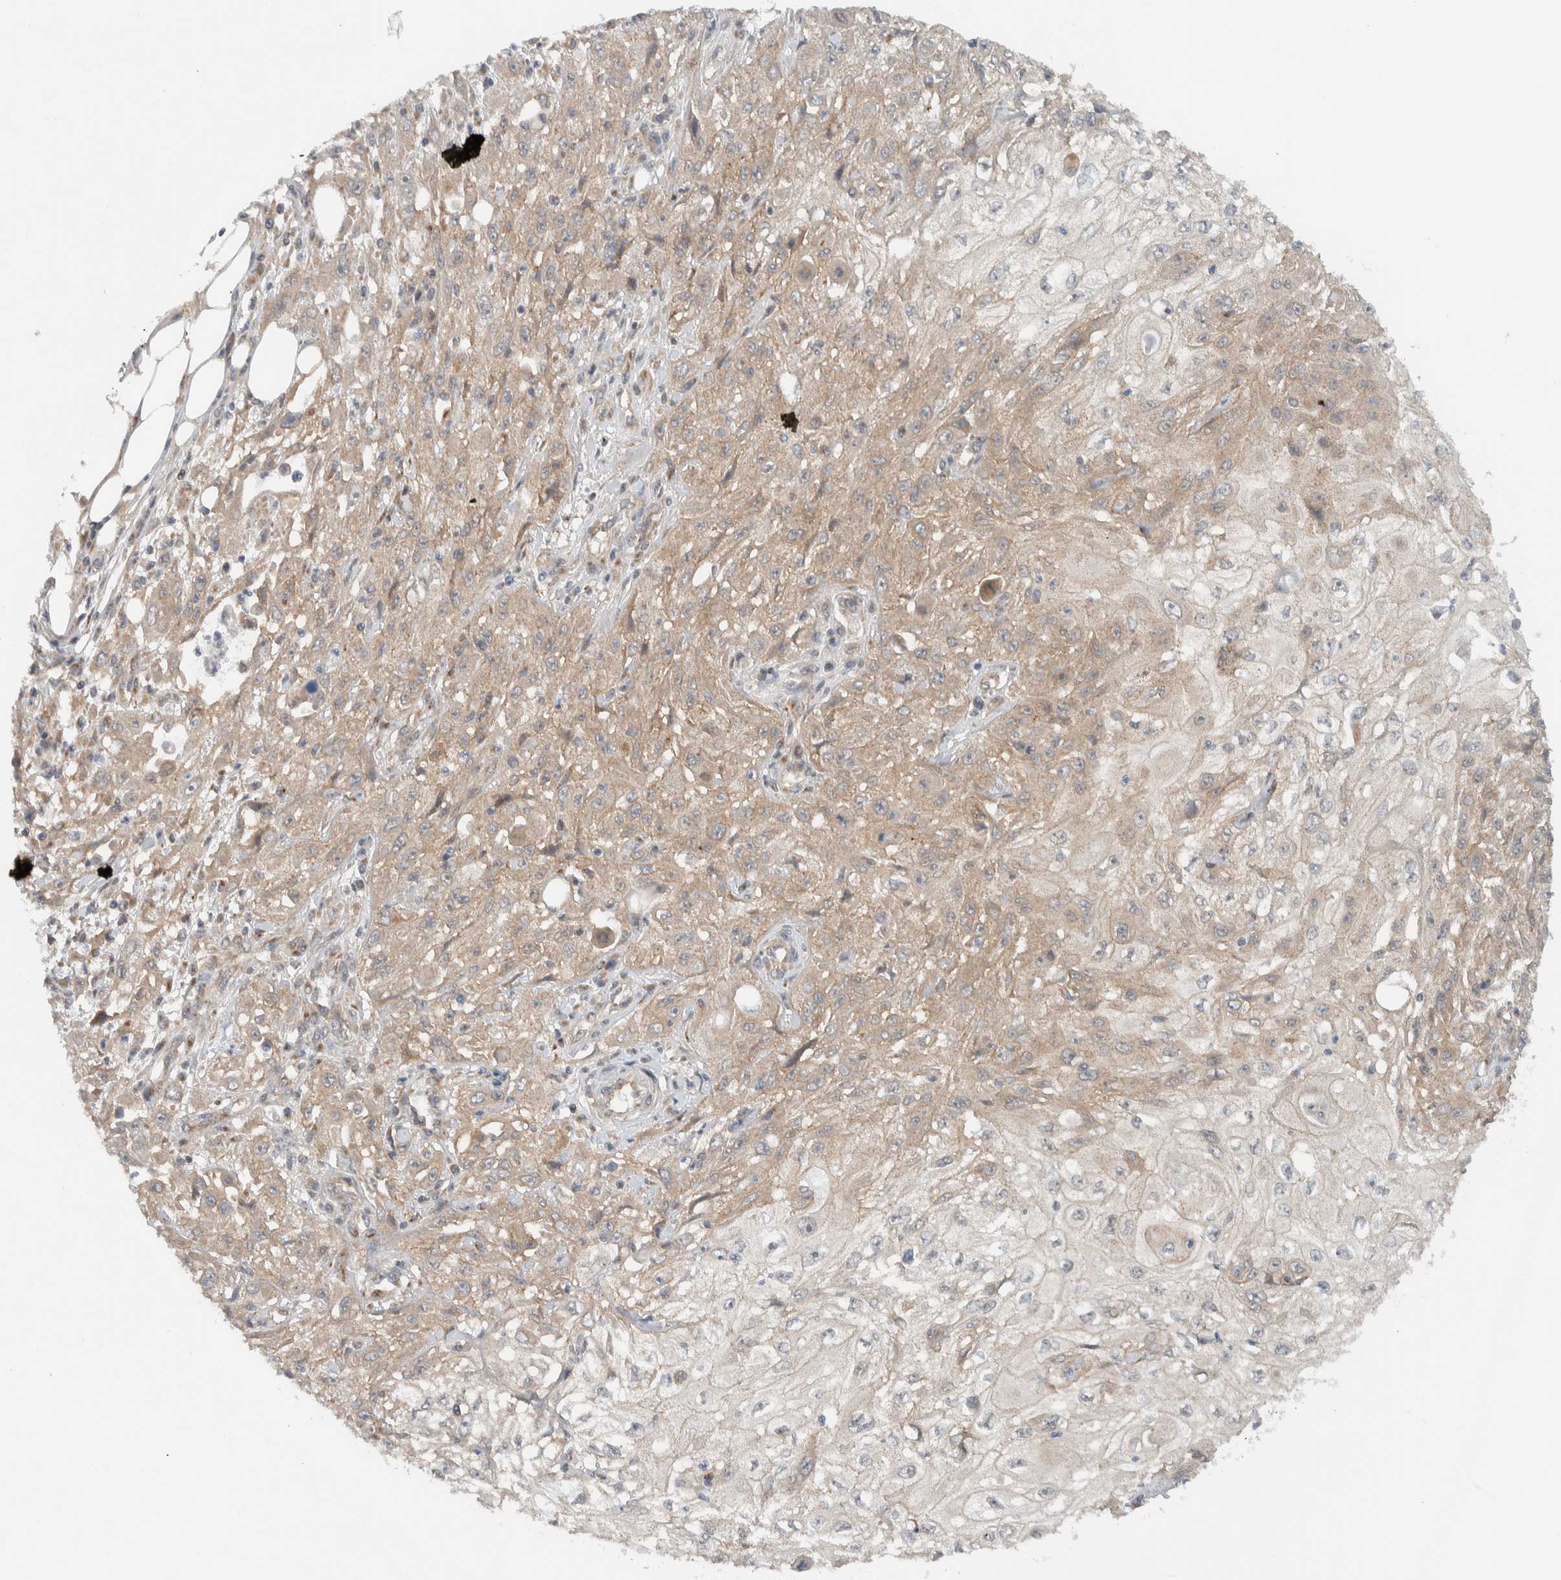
{"staining": {"intensity": "weak", "quantity": ">75%", "location": "cytoplasmic/membranous"}, "tissue": "skin cancer", "cell_type": "Tumor cells", "image_type": "cancer", "snomed": [{"axis": "morphology", "description": "Squamous cell carcinoma, NOS"}, {"axis": "morphology", "description": "Squamous cell carcinoma, metastatic, NOS"}, {"axis": "topography", "description": "Skin"}, {"axis": "topography", "description": "Lymph node"}], "caption": "Tumor cells exhibit low levels of weak cytoplasmic/membranous positivity in about >75% of cells in metastatic squamous cell carcinoma (skin).", "gene": "RERE", "patient": {"sex": "male", "age": 75}}